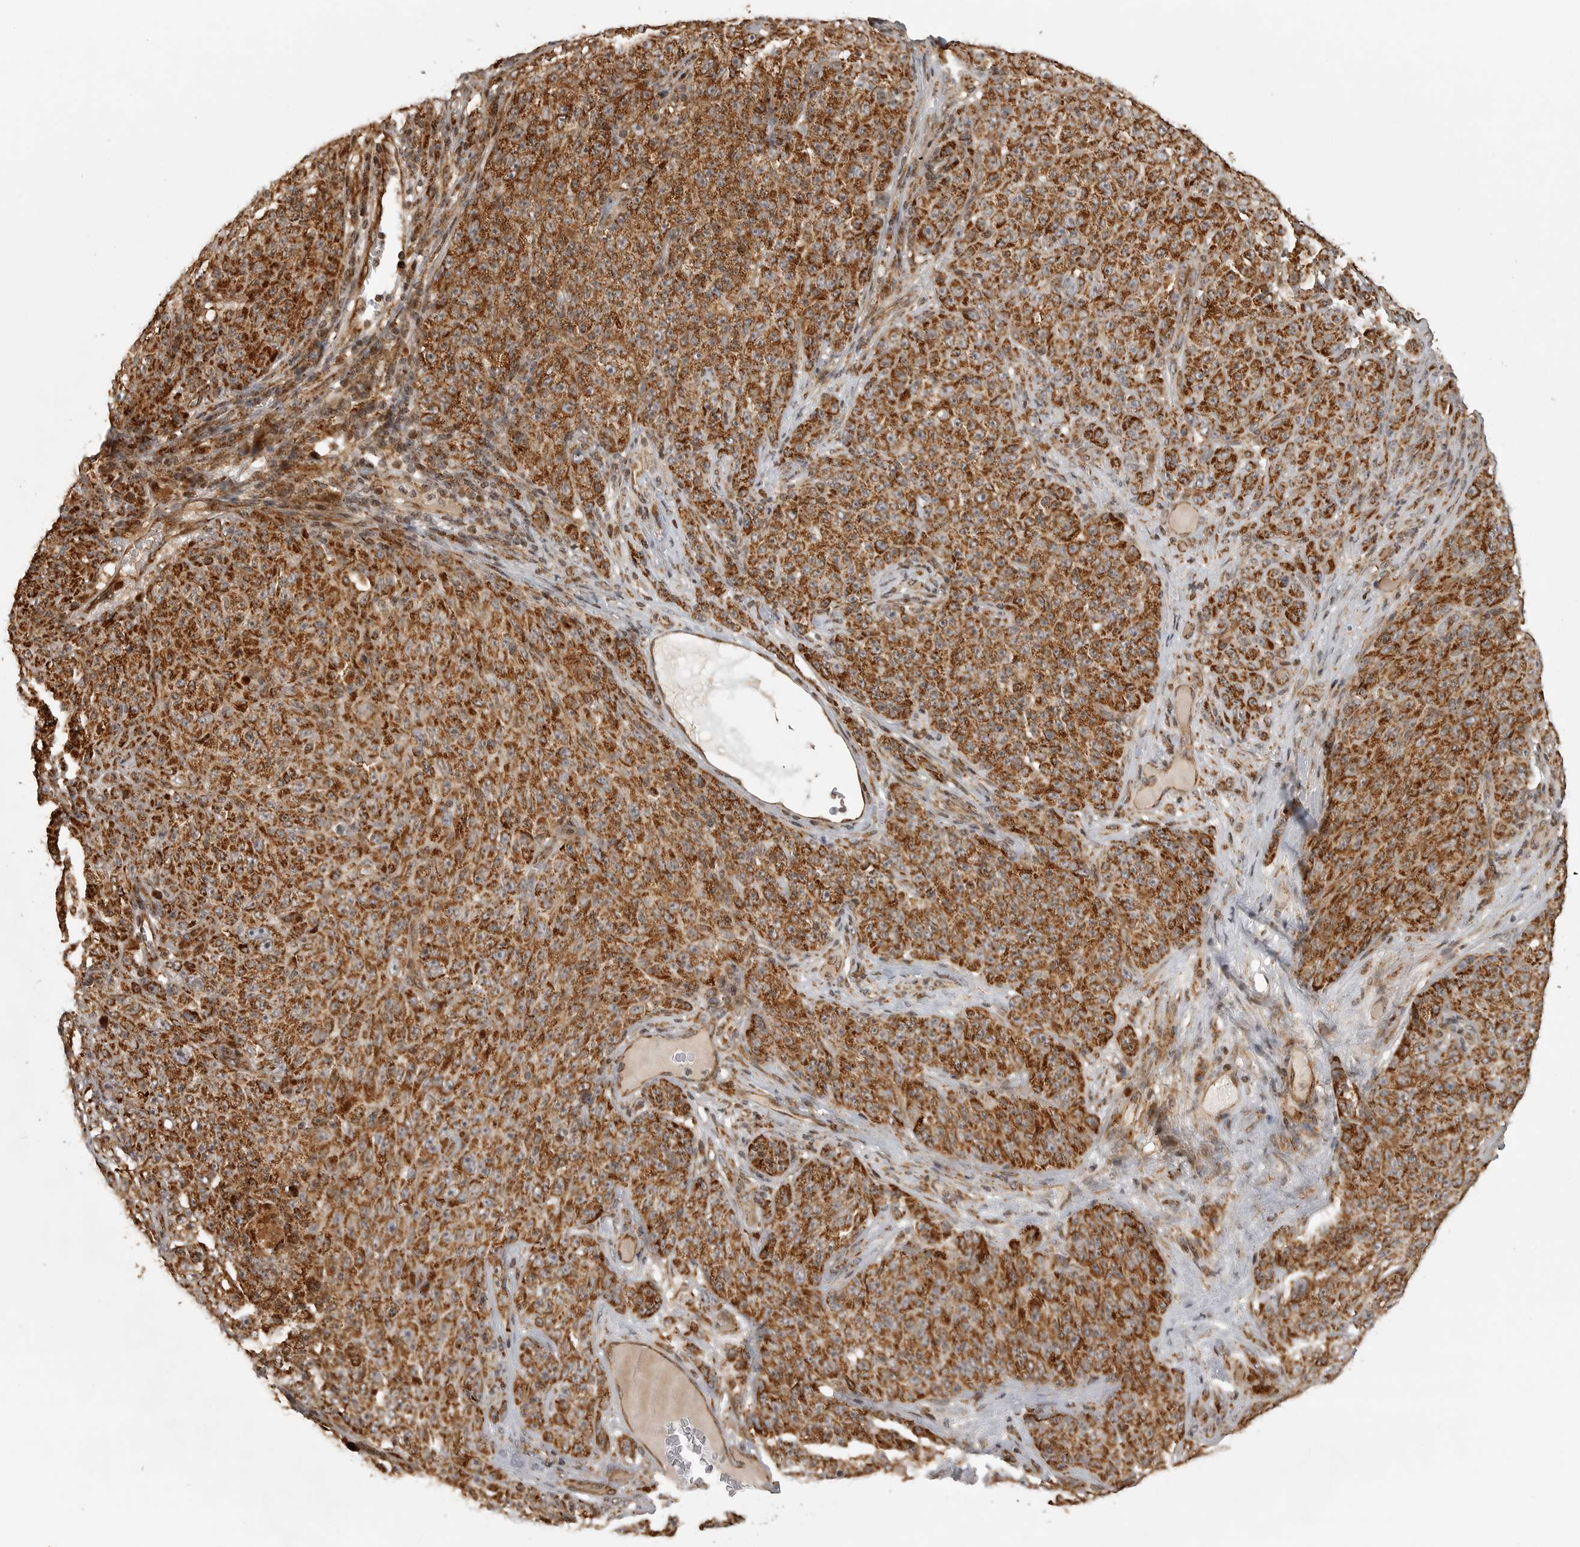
{"staining": {"intensity": "strong", "quantity": ">75%", "location": "cytoplasmic/membranous"}, "tissue": "melanoma", "cell_type": "Tumor cells", "image_type": "cancer", "snomed": [{"axis": "morphology", "description": "Malignant melanoma, NOS"}, {"axis": "topography", "description": "Skin"}], "caption": "Melanoma stained for a protein (brown) shows strong cytoplasmic/membranous positive staining in approximately >75% of tumor cells.", "gene": "NARS2", "patient": {"sex": "female", "age": 82}}